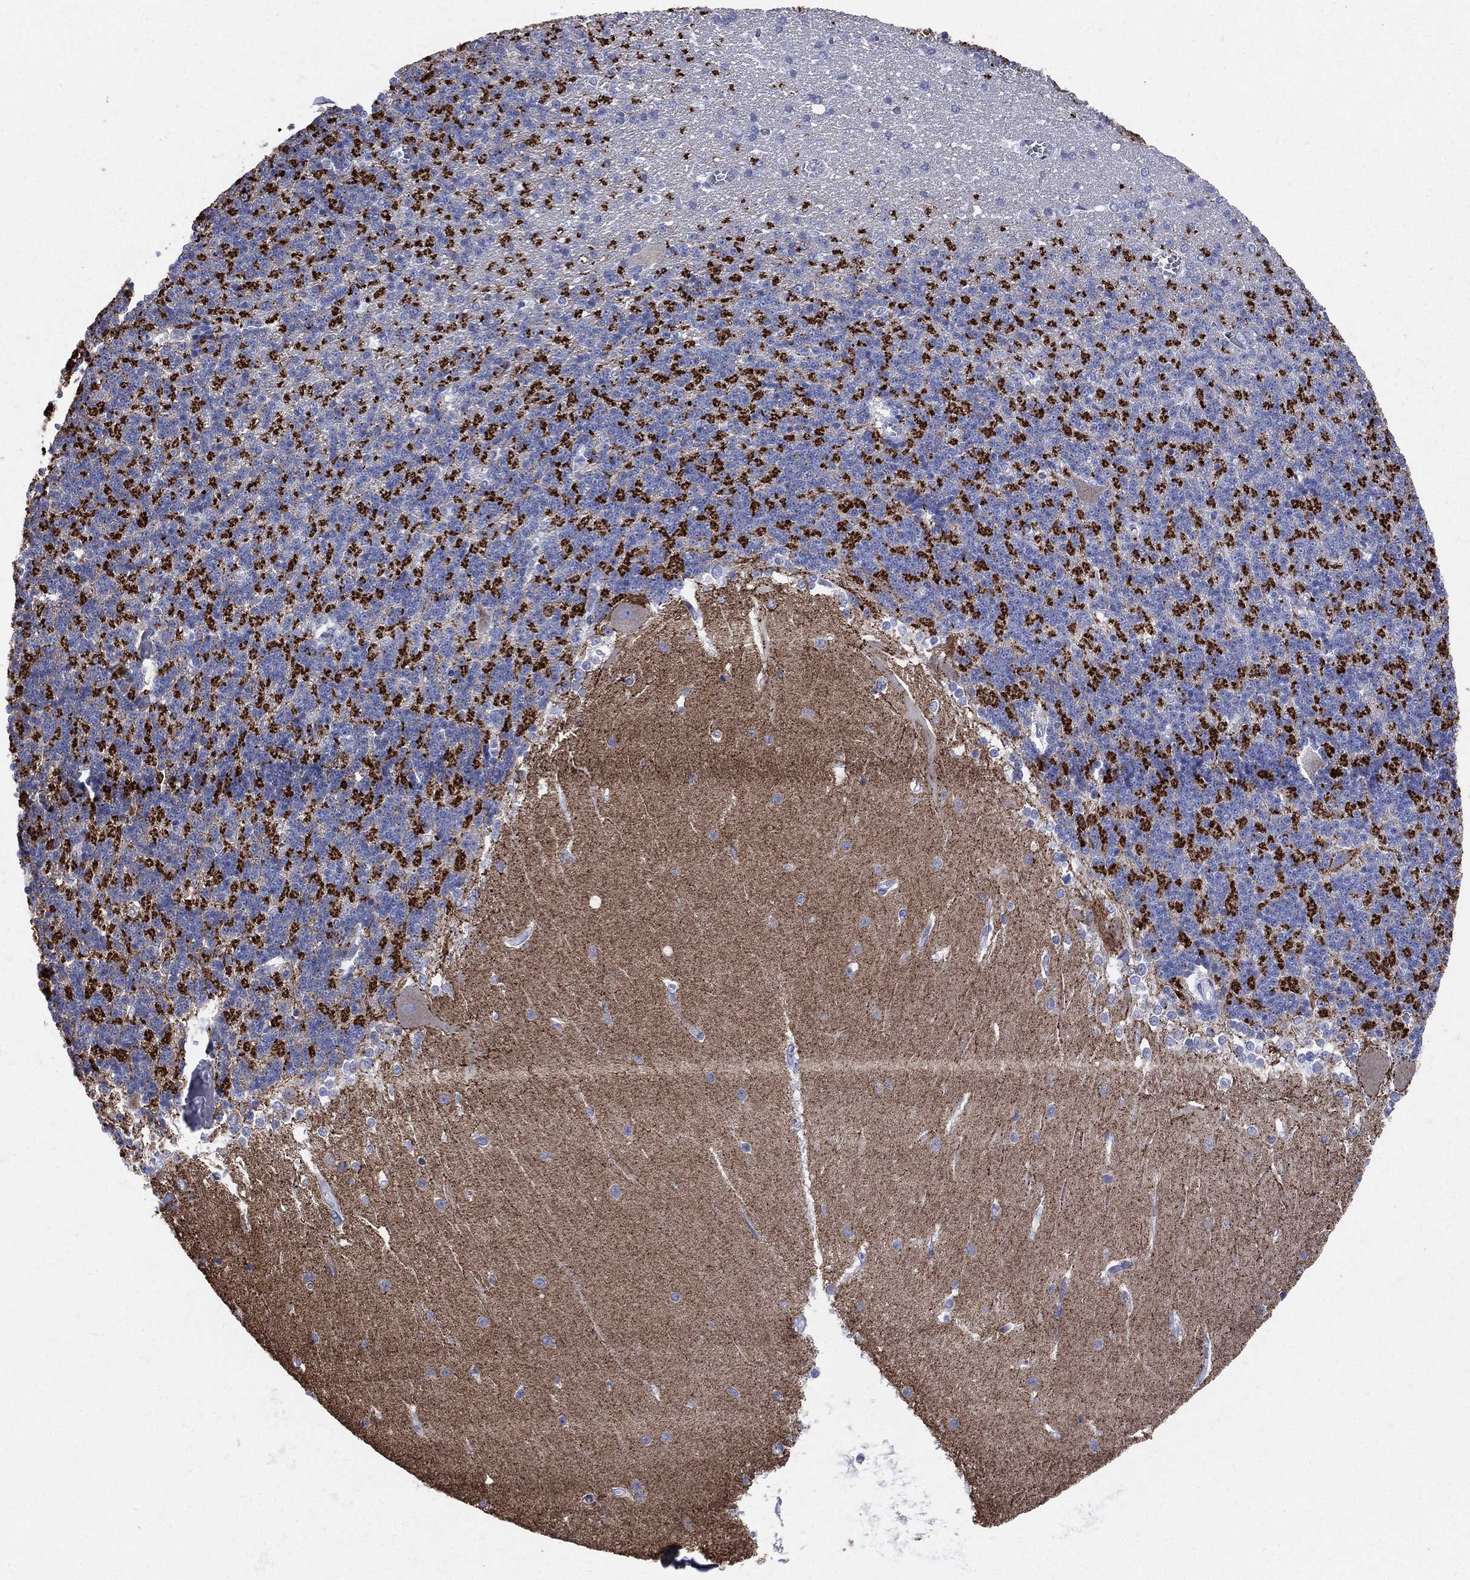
{"staining": {"intensity": "negative", "quantity": "none", "location": "none"}, "tissue": "cerebellum", "cell_type": "Cells in granular layer", "image_type": "normal", "snomed": [{"axis": "morphology", "description": "Normal tissue, NOS"}, {"axis": "topography", "description": "Cerebellum"}], "caption": "An immunohistochemistry (IHC) image of benign cerebellum is shown. There is no staining in cells in granular layer of cerebellum.", "gene": "SYP", "patient": {"sex": "male", "age": 37}}